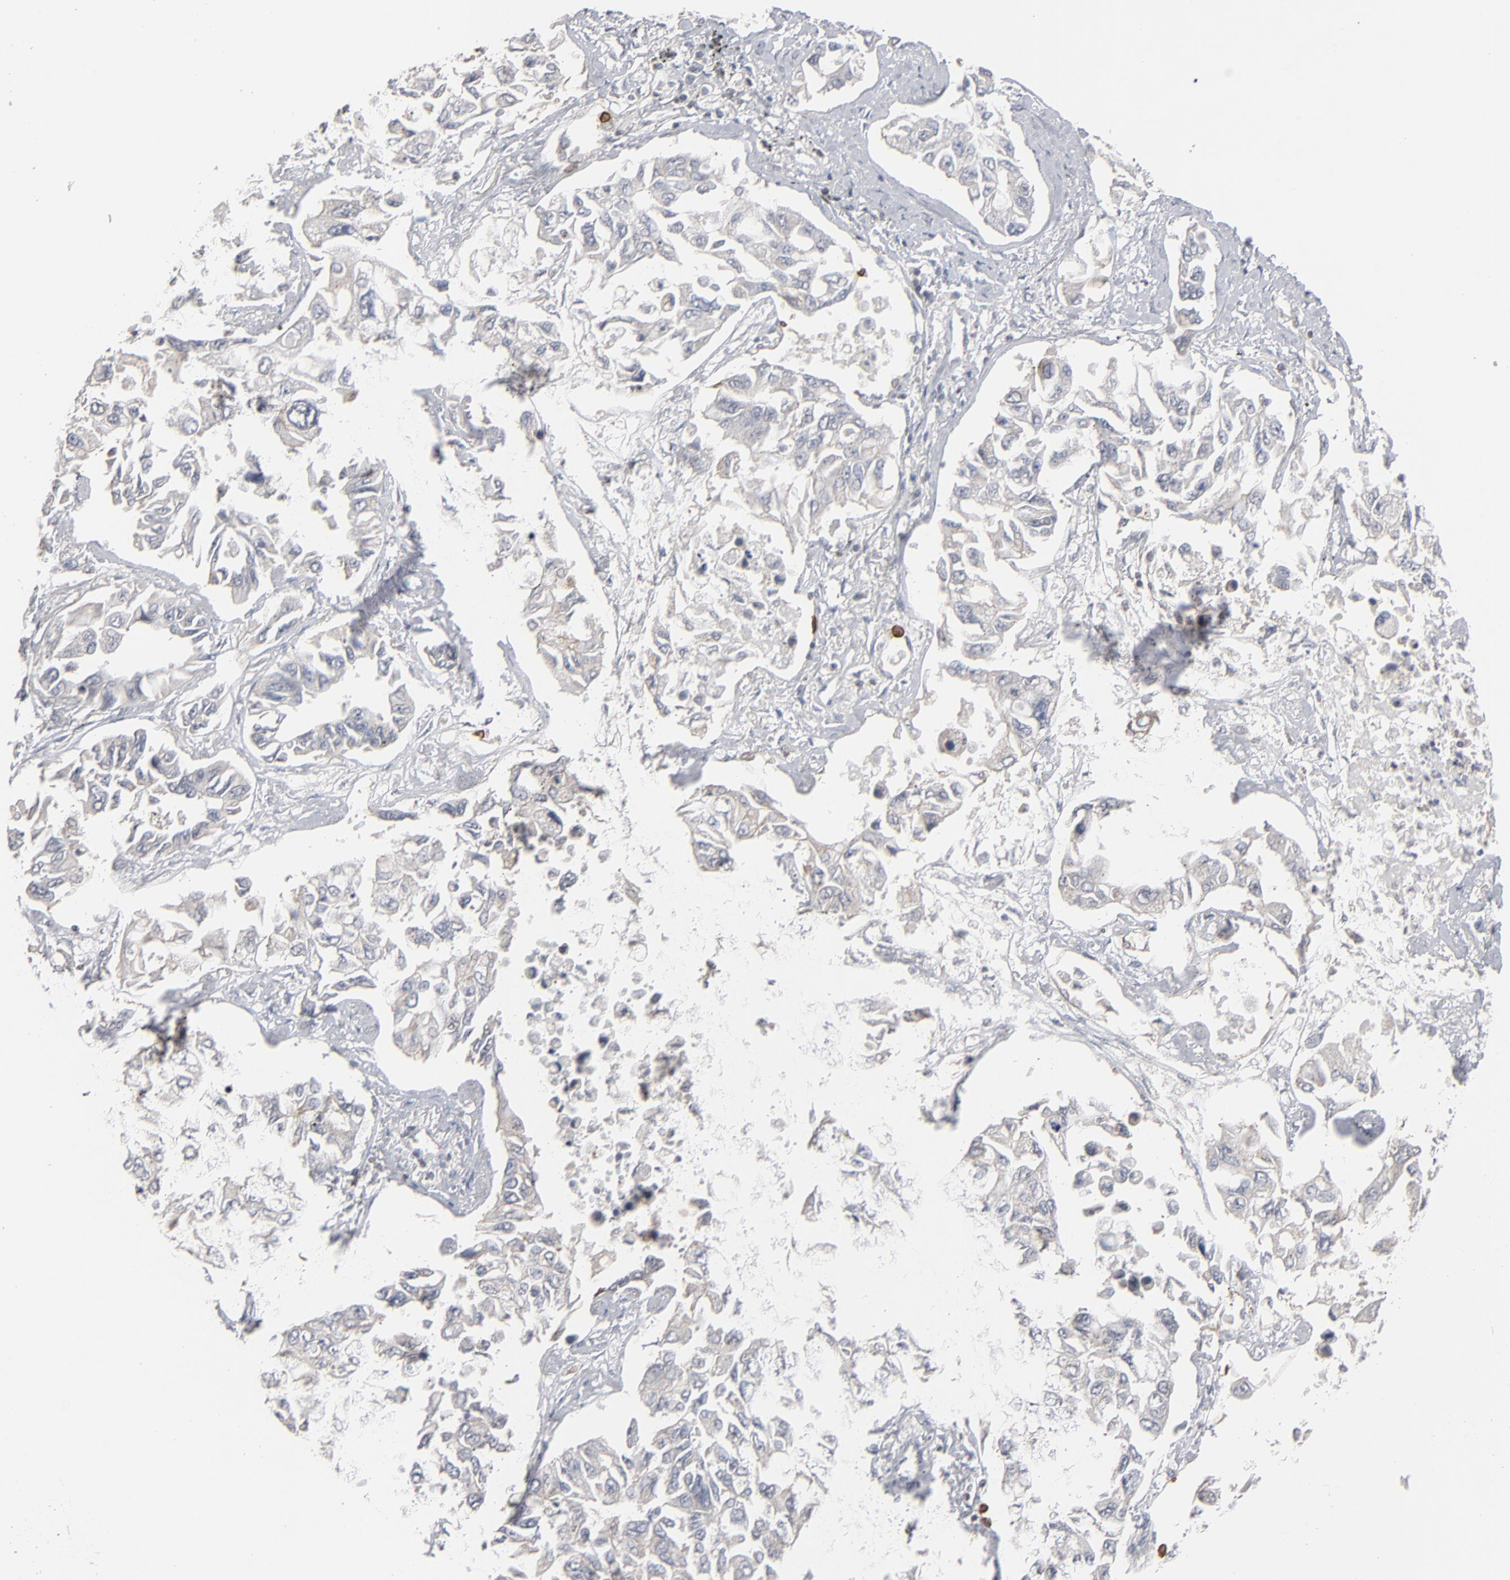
{"staining": {"intensity": "weak", "quantity": "25%-75%", "location": "cytoplasmic/membranous"}, "tissue": "lung cancer", "cell_type": "Tumor cells", "image_type": "cancer", "snomed": [{"axis": "morphology", "description": "Adenocarcinoma, NOS"}, {"axis": "topography", "description": "Lung"}], "caption": "DAB (3,3'-diaminobenzidine) immunohistochemical staining of human lung adenocarcinoma shows weak cytoplasmic/membranous protein expression in approximately 25%-75% of tumor cells.", "gene": "STAT4", "patient": {"sex": "male", "age": 64}}